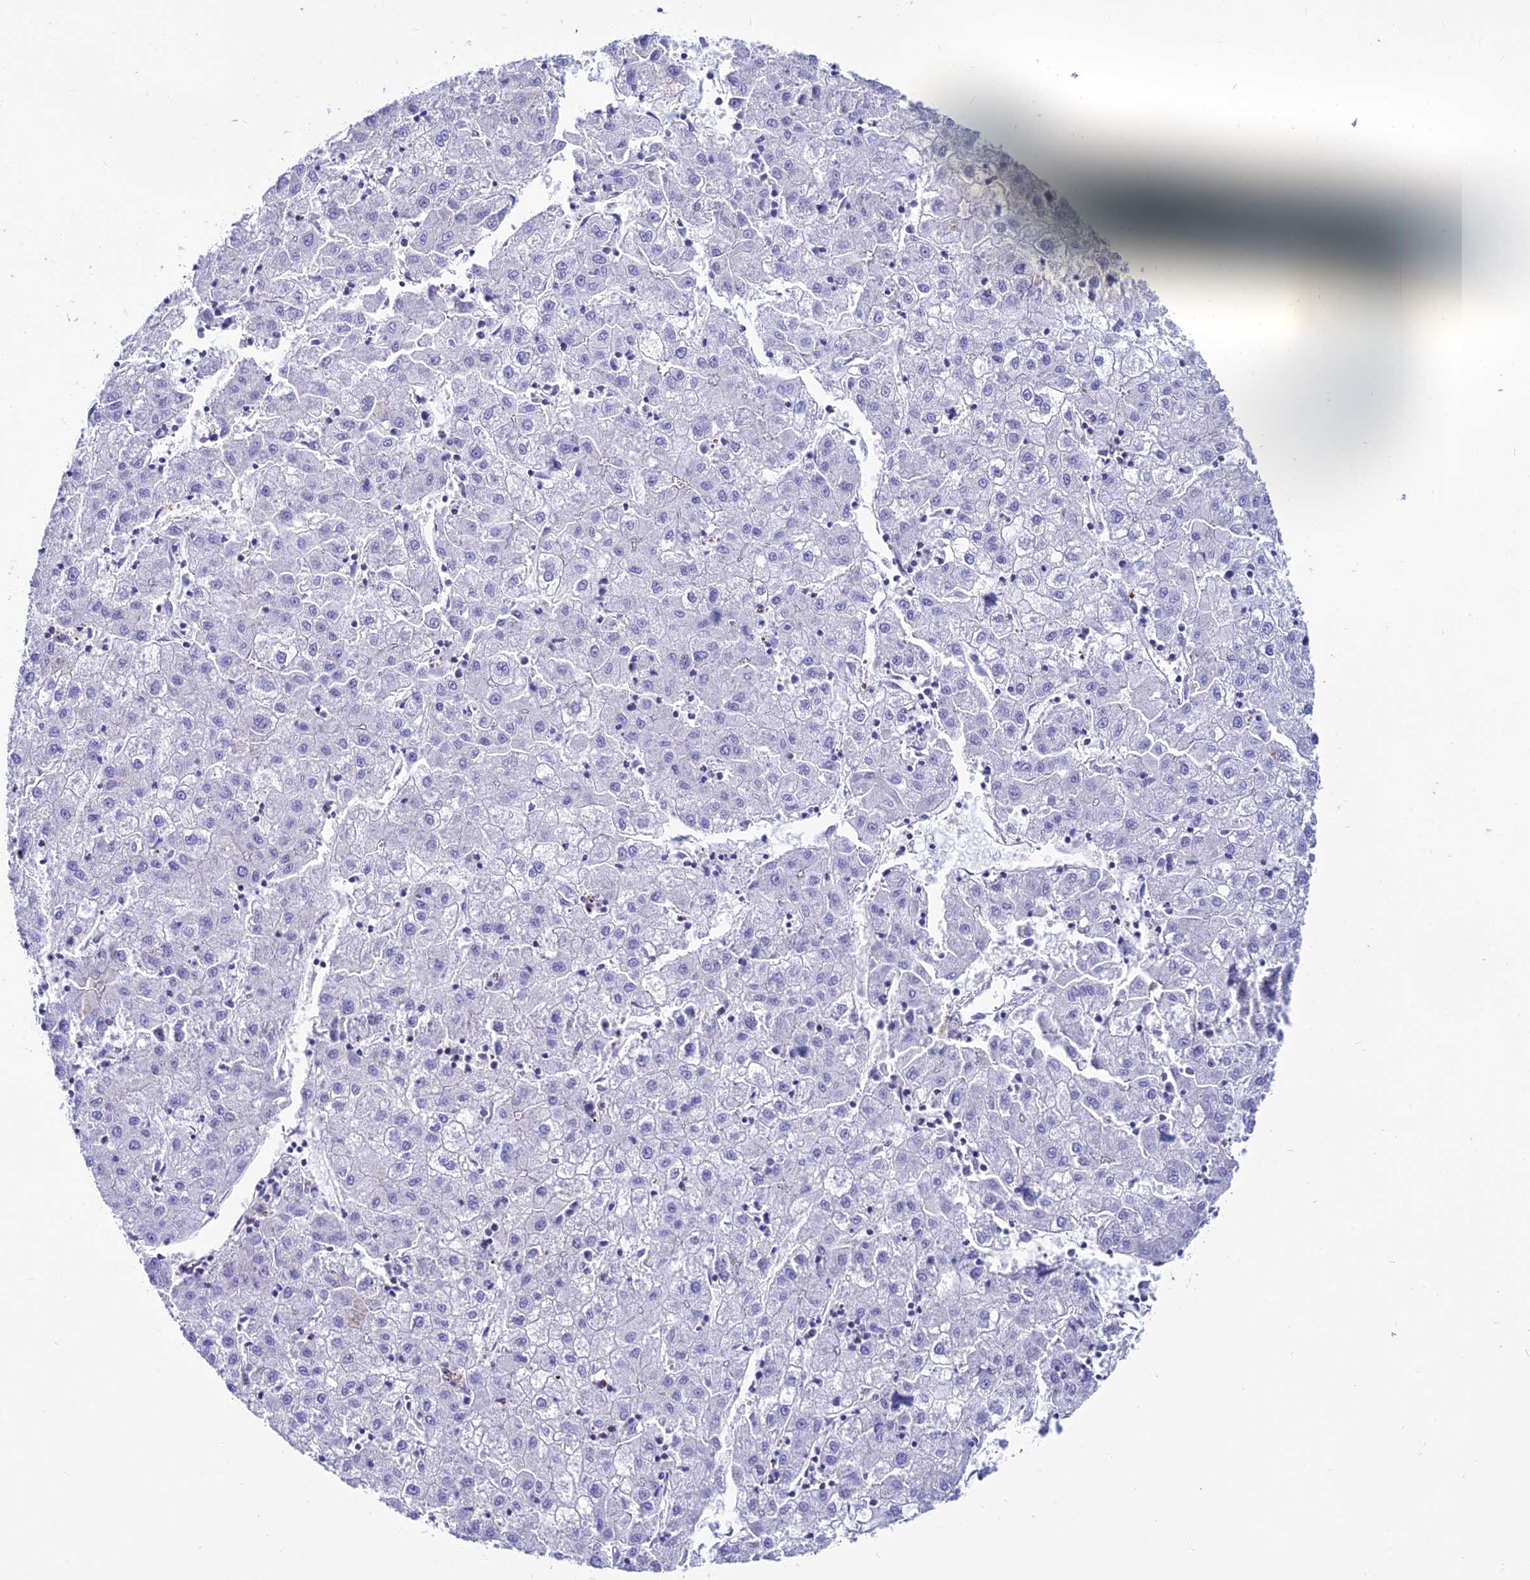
{"staining": {"intensity": "negative", "quantity": "none", "location": "none"}, "tissue": "liver cancer", "cell_type": "Tumor cells", "image_type": "cancer", "snomed": [{"axis": "morphology", "description": "Carcinoma, Hepatocellular, NOS"}, {"axis": "topography", "description": "Liver"}], "caption": "Tumor cells show no significant expression in liver cancer (hepatocellular carcinoma).", "gene": "DLX1", "patient": {"sex": "male", "age": 72}}